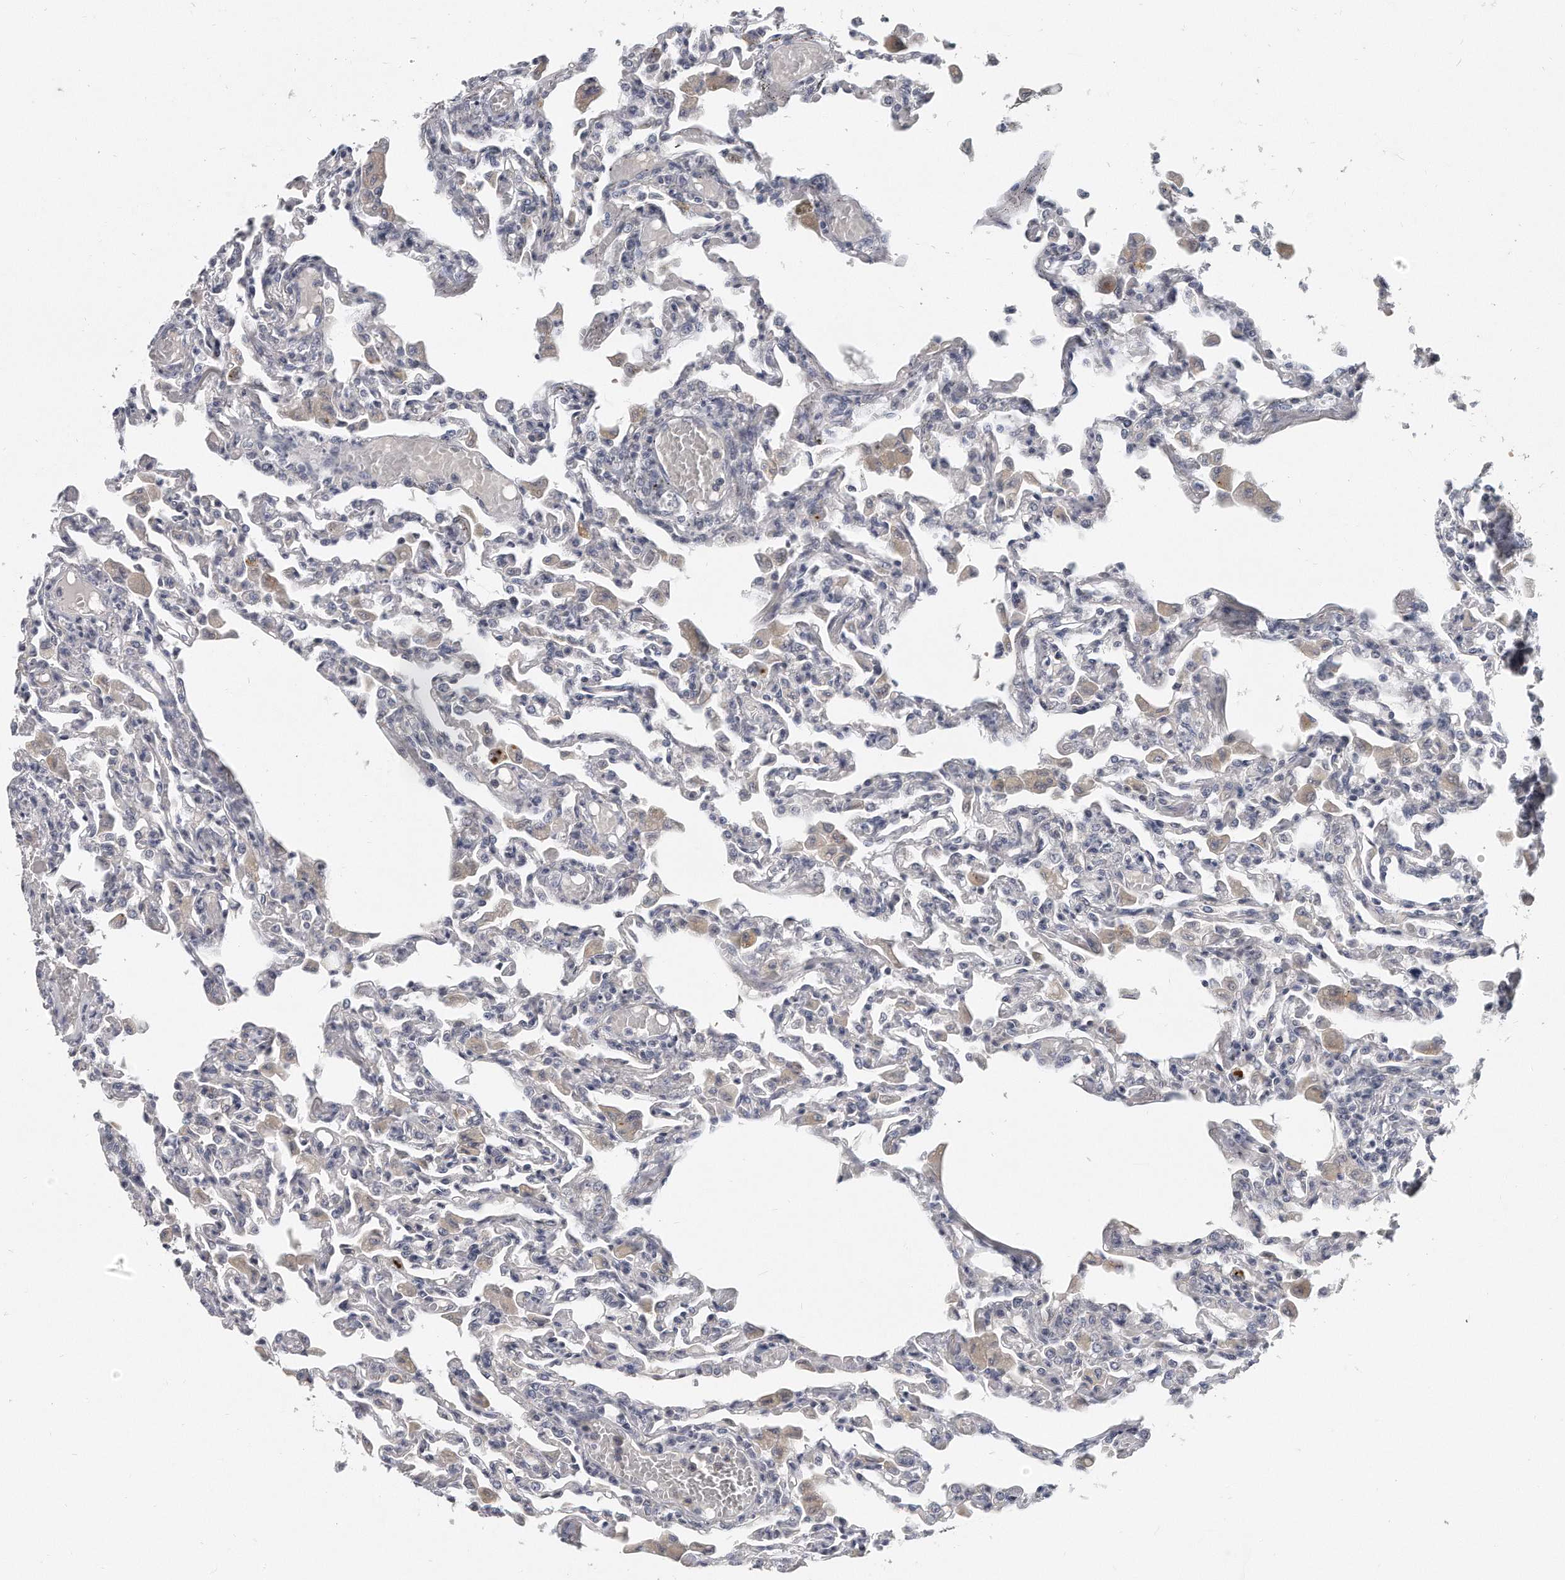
{"staining": {"intensity": "negative", "quantity": "none", "location": "none"}, "tissue": "lung", "cell_type": "Alveolar cells", "image_type": "normal", "snomed": [{"axis": "morphology", "description": "Normal tissue, NOS"}, {"axis": "topography", "description": "Bronchus"}, {"axis": "topography", "description": "Lung"}], "caption": "Immunohistochemistry photomicrograph of benign lung: lung stained with DAB exhibits no significant protein positivity in alveolar cells.", "gene": "PLEKHA6", "patient": {"sex": "female", "age": 49}}